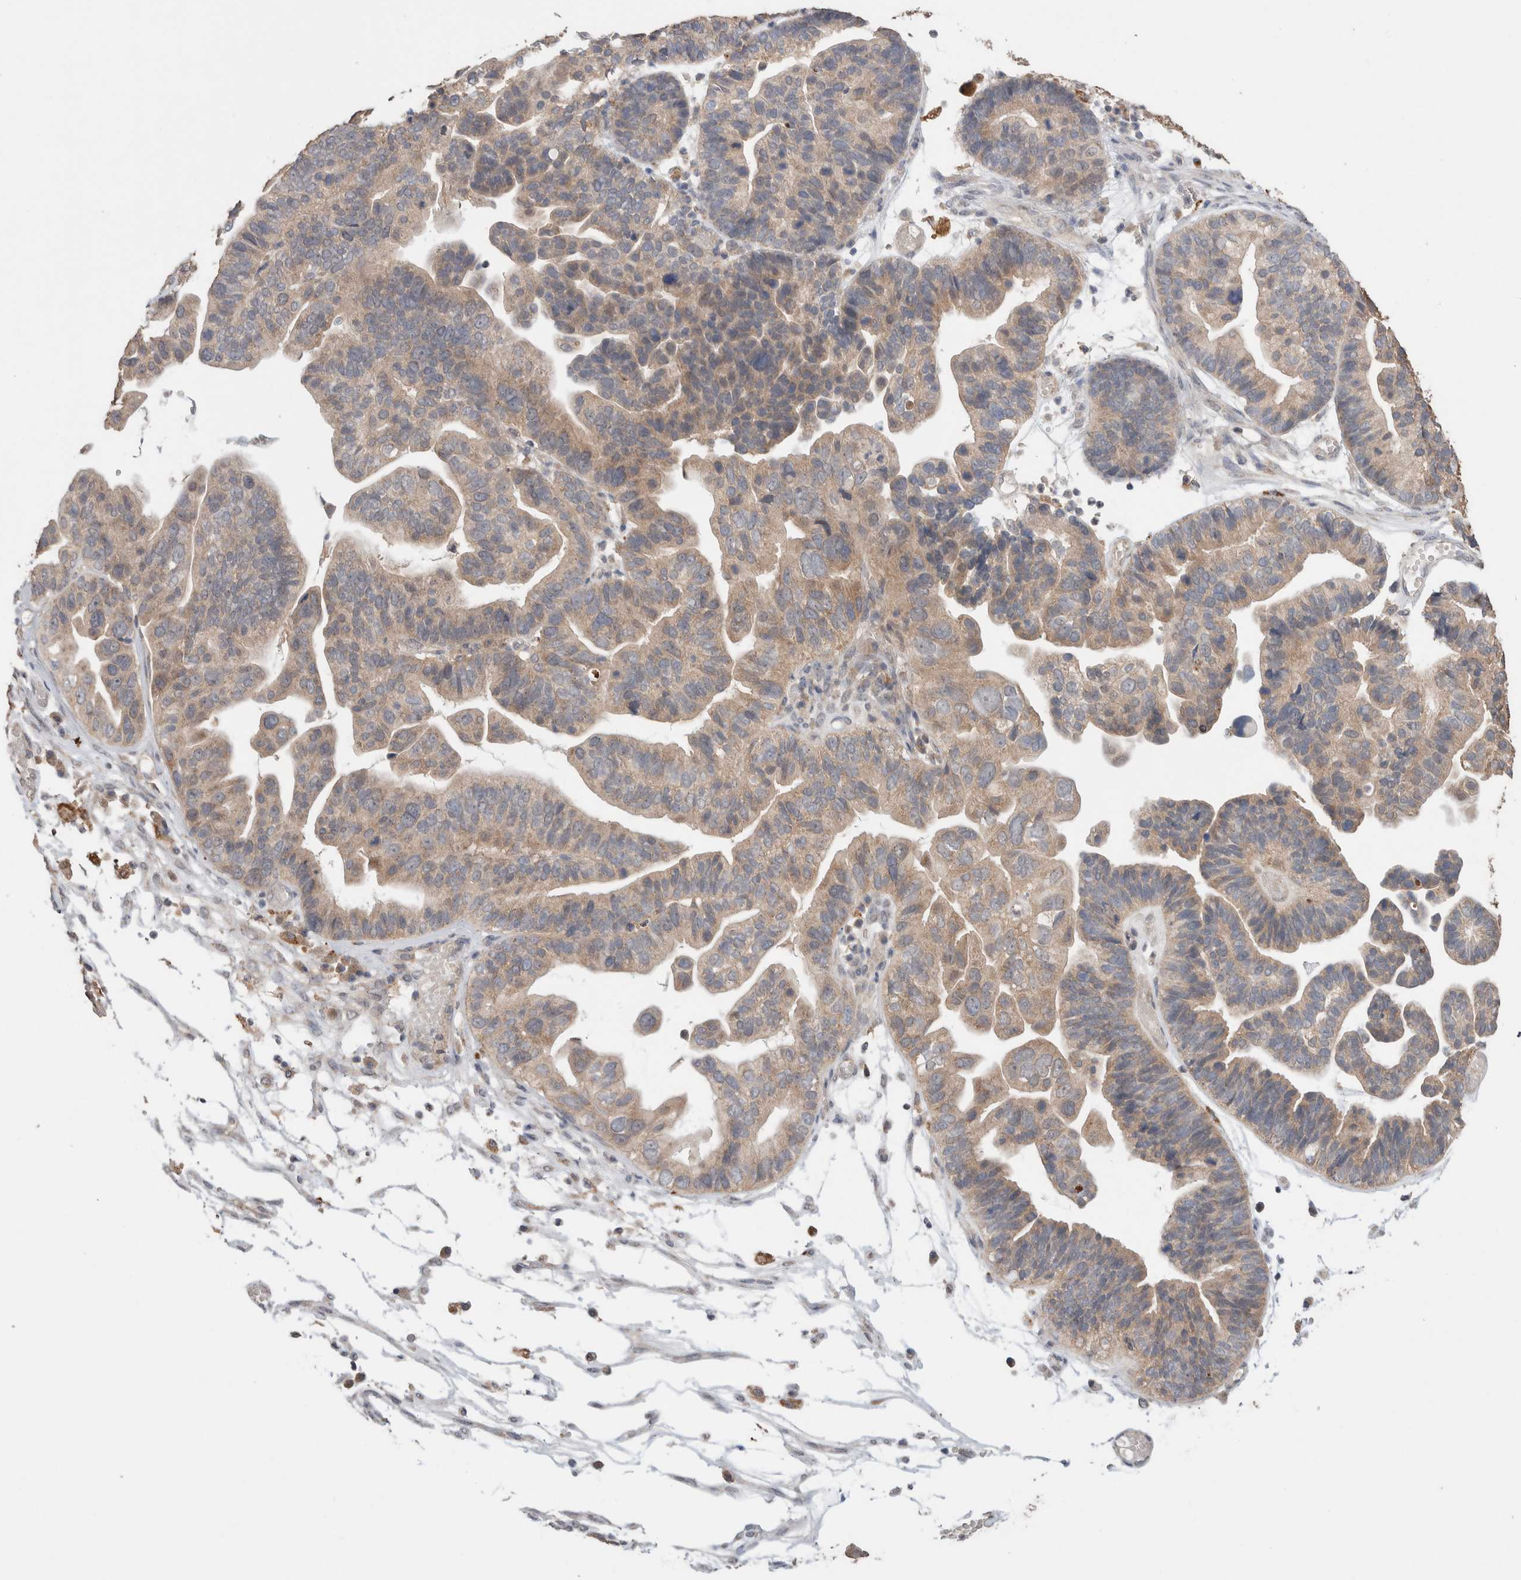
{"staining": {"intensity": "weak", "quantity": ">75%", "location": "cytoplasmic/membranous"}, "tissue": "ovarian cancer", "cell_type": "Tumor cells", "image_type": "cancer", "snomed": [{"axis": "morphology", "description": "Cystadenocarcinoma, serous, NOS"}, {"axis": "topography", "description": "Ovary"}], "caption": "High-magnification brightfield microscopy of ovarian cancer stained with DAB (brown) and counterstained with hematoxylin (blue). tumor cells exhibit weak cytoplasmic/membranous expression is present in about>75% of cells.", "gene": "KCNJ5", "patient": {"sex": "female", "age": 56}}